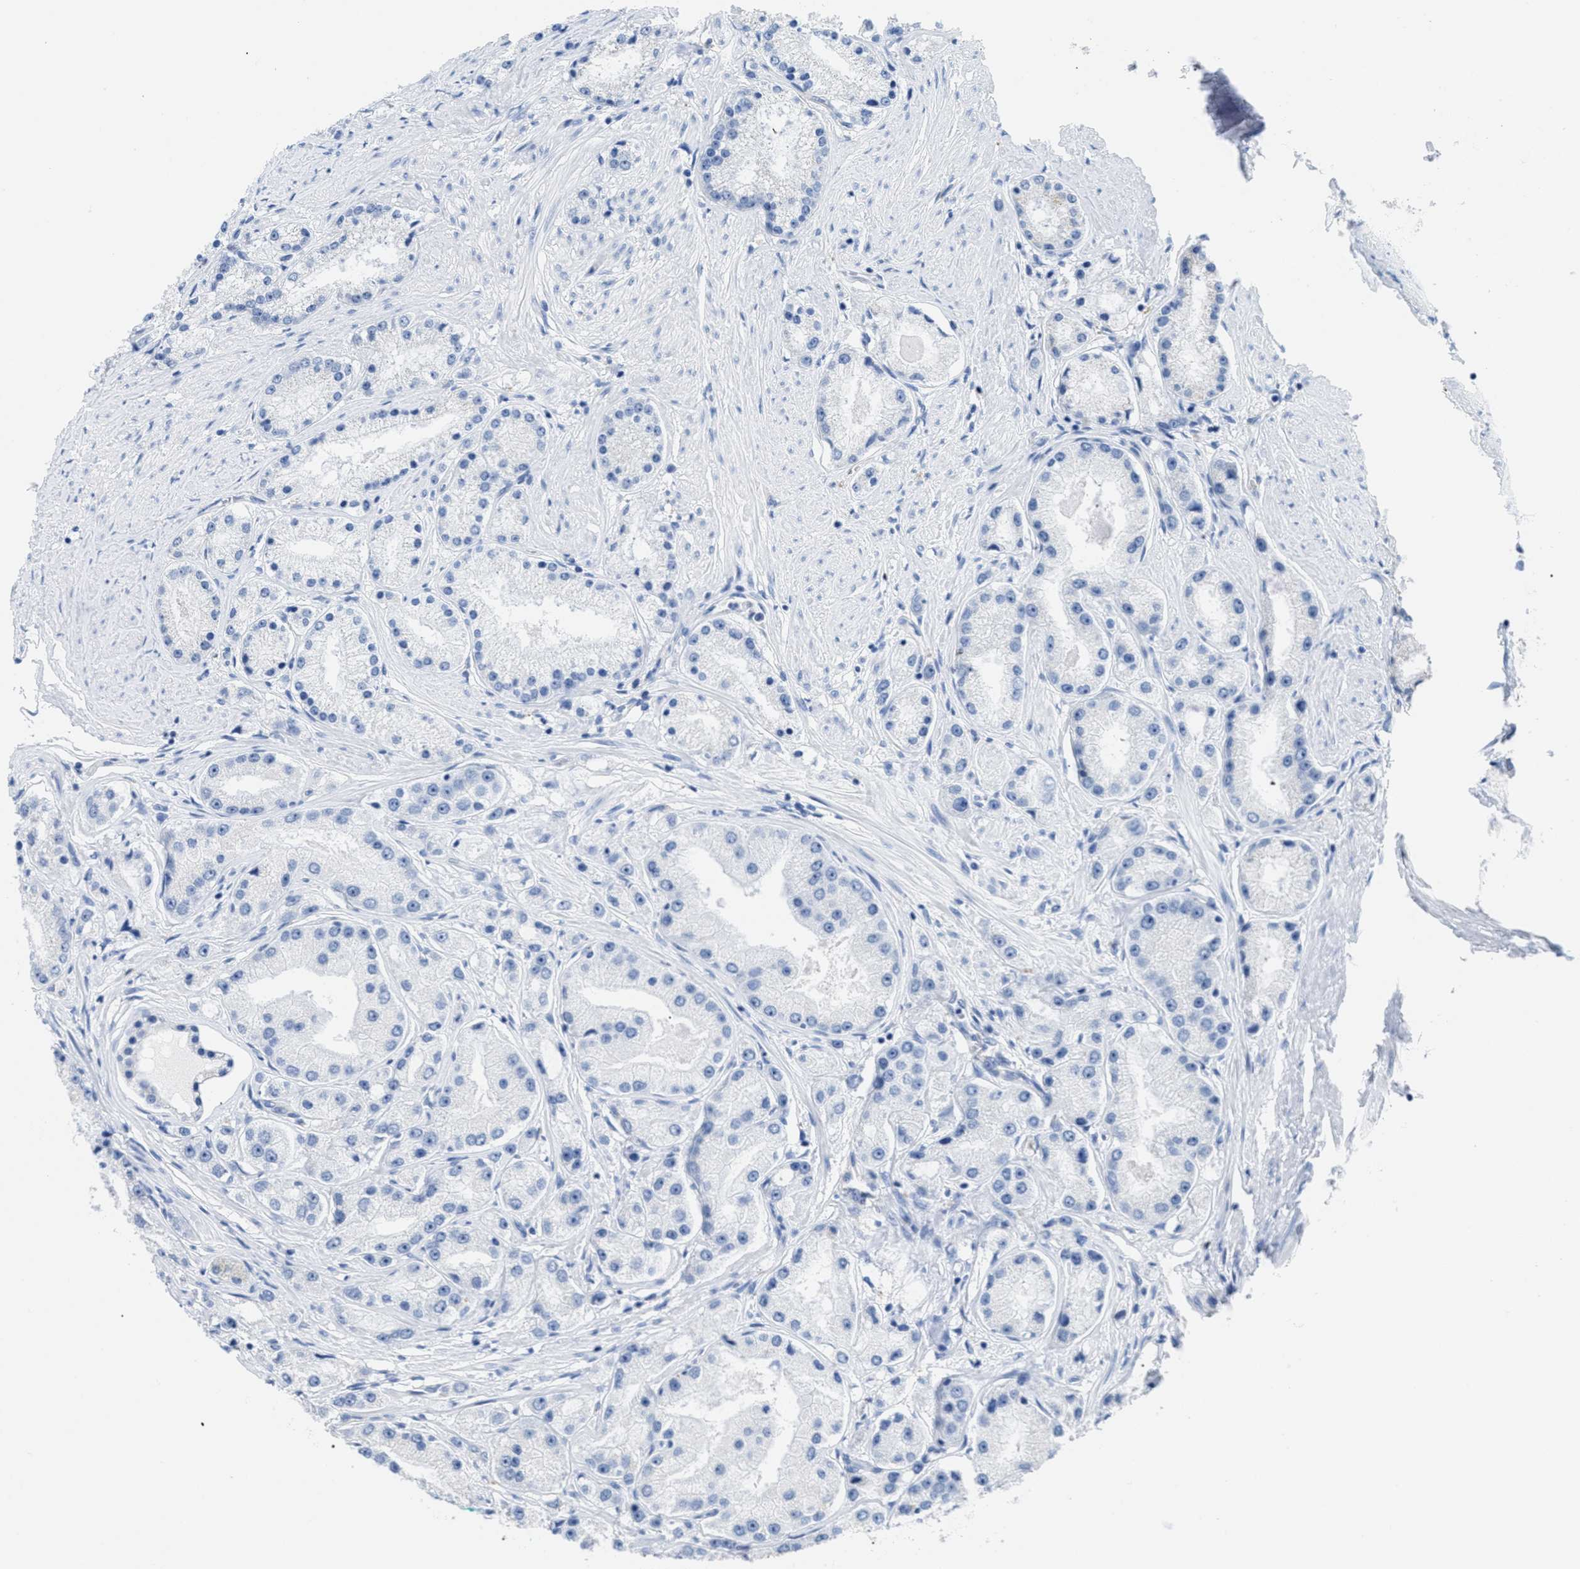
{"staining": {"intensity": "negative", "quantity": "none", "location": "none"}, "tissue": "prostate cancer", "cell_type": "Tumor cells", "image_type": "cancer", "snomed": [{"axis": "morphology", "description": "Adenocarcinoma, Low grade"}, {"axis": "topography", "description": "Prostate"}], "caption": "Tumor cells show no significant protein staining in prostate adenocarcinoma (low-grade).", "gene": "APOBEC2", "patient": {"sex": "male", "age": 63}}